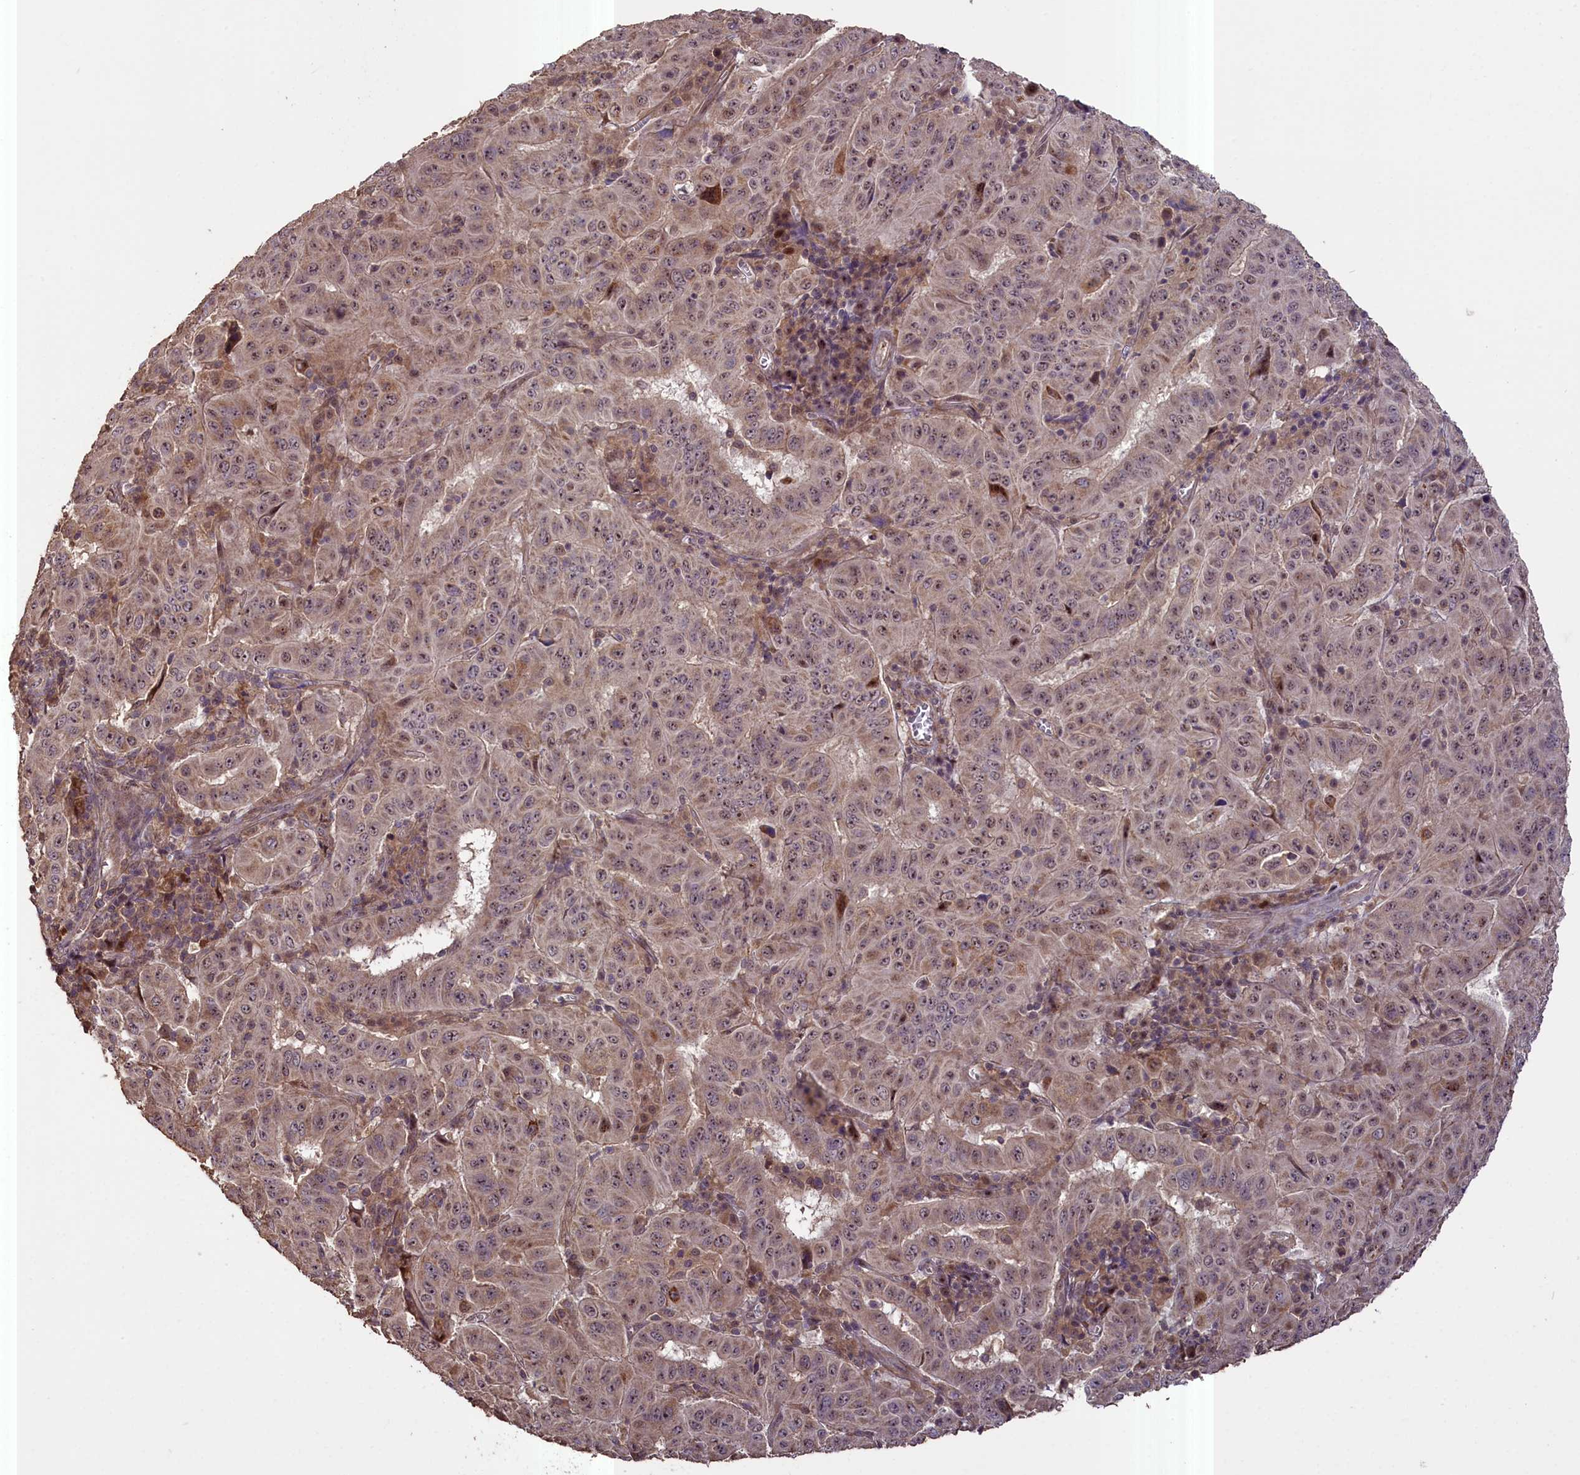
{"staining": {"intensity": "moderate", "quantity": ">75%", "location": "cytoplasmic/membranous,nuclear"}, "tissue": "pancreatic cancer", "cell_type": "Tumor cells", "image_type": "cancer", "snomed": [{"axis": "morphology", "description": "Adenocarcinoma, NOS"}, {"axis": "topography", "description": "Pancreas"}], "caption": "DAB immunohistochemical staining of human adenocarcinoma (pancreatic) exhibits moderate cytoplasmic/membranous and nuclear protein staining in approximately >75% of tumor cells.", "gene": "FUZ", "patient": {"sex": "male", "age": 63}}